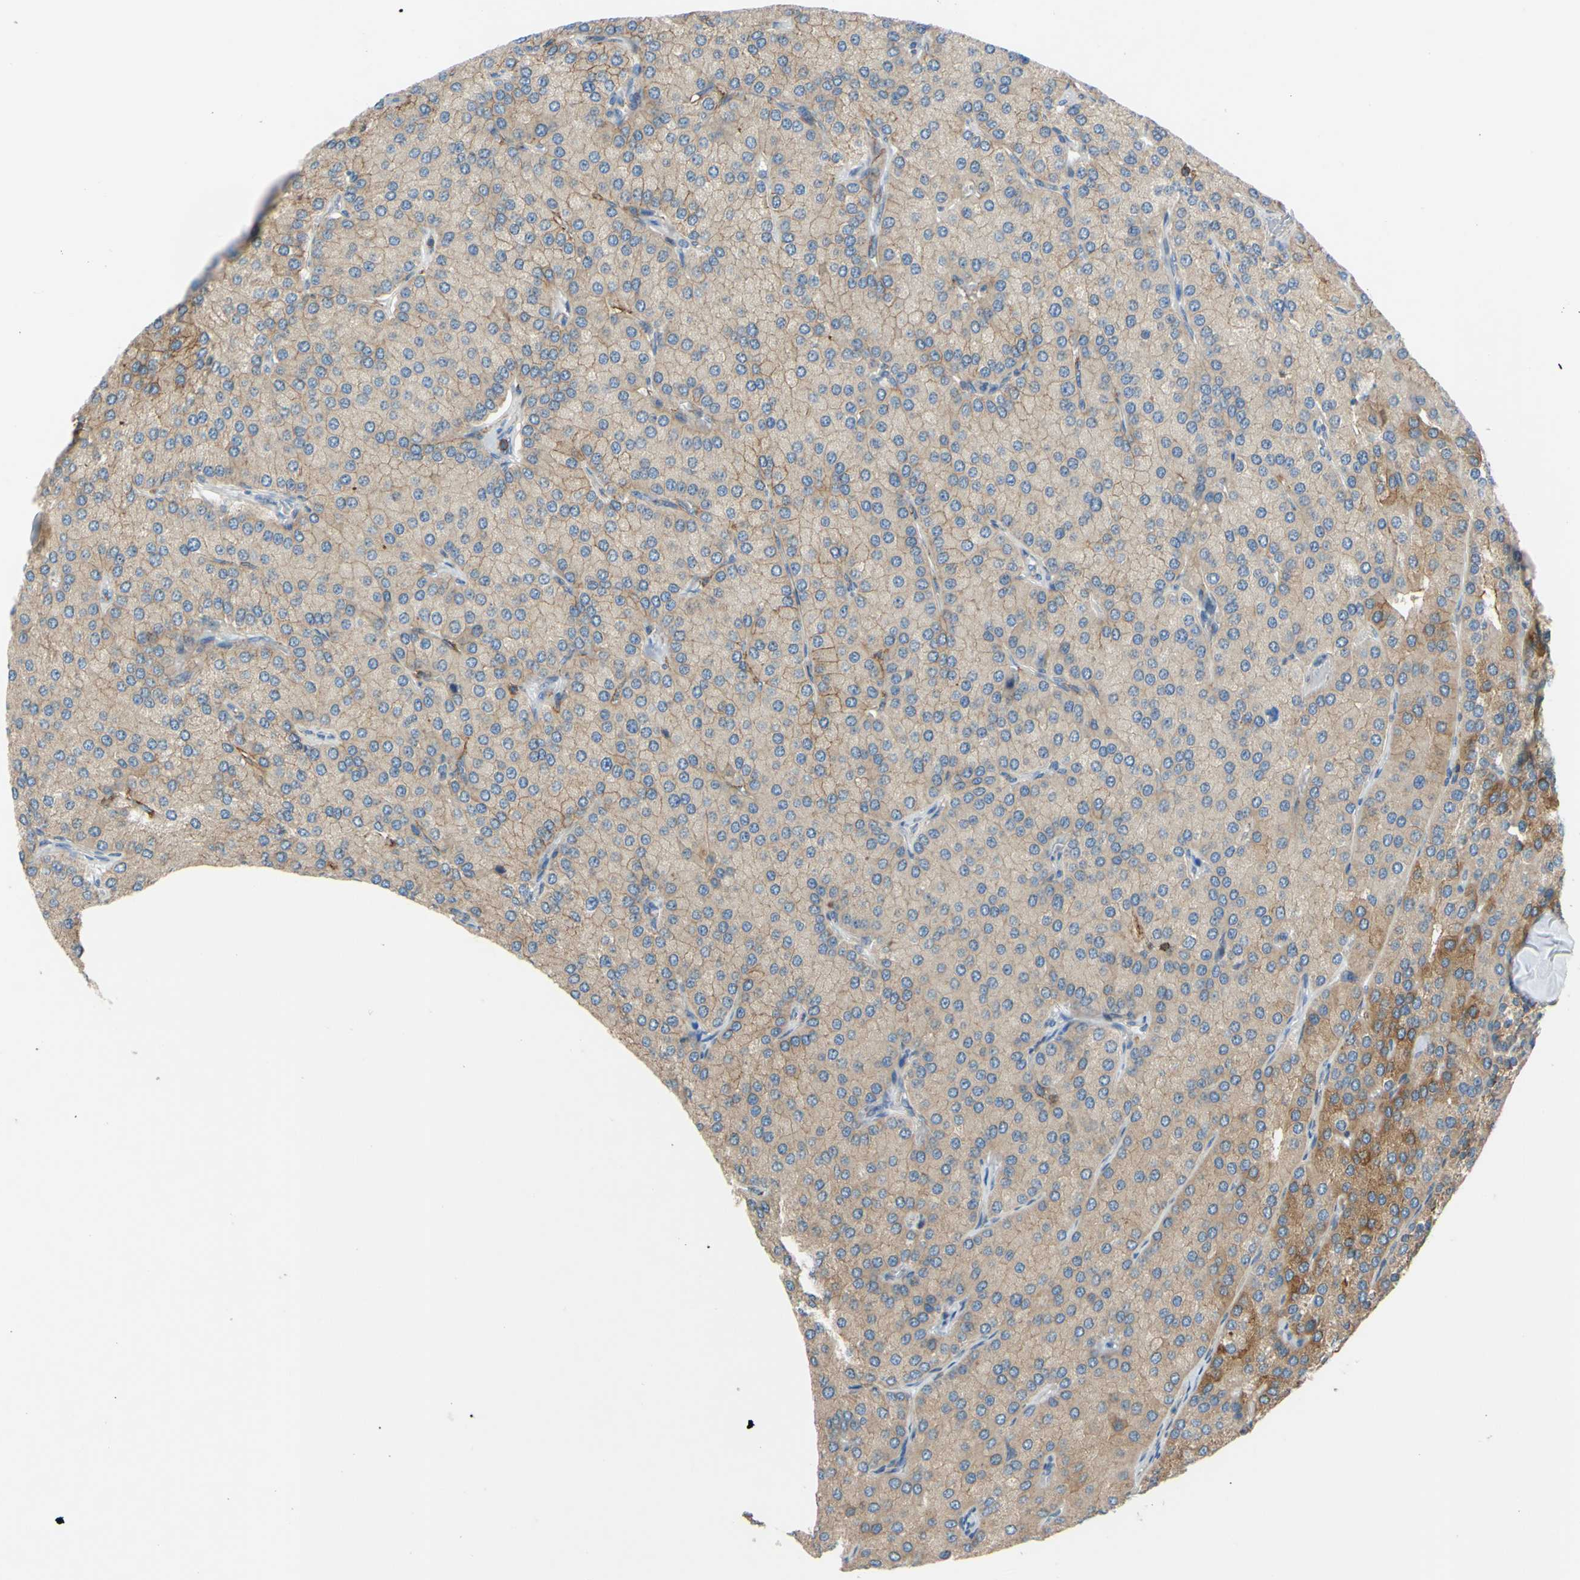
{"staining": {"intensity": "moderate", "quantity": "25%-75%", "location": "cytoplasmic/membranous"}, "tissue": "parathyroid gland", "cell_type": "Glandular cells", "image_type": "normal", "snomed": [{"axis": "morphology", "description": "Normal tissue, NOS"}, {"axis": "morphology", "description": "Adenoma, NOS"}, {"axis": "topography", "description": "Parathyroid gland"}], "caption": "Immunohistochemistry (IHC) (DAB) staining of unremarkable human parathyroid gland shows moderate cytoplasmic/membranous protein expression in approximately 25%-75% of glandular cells.", "gene": "POR", "patient": {"sex": "female", "age": 86}}